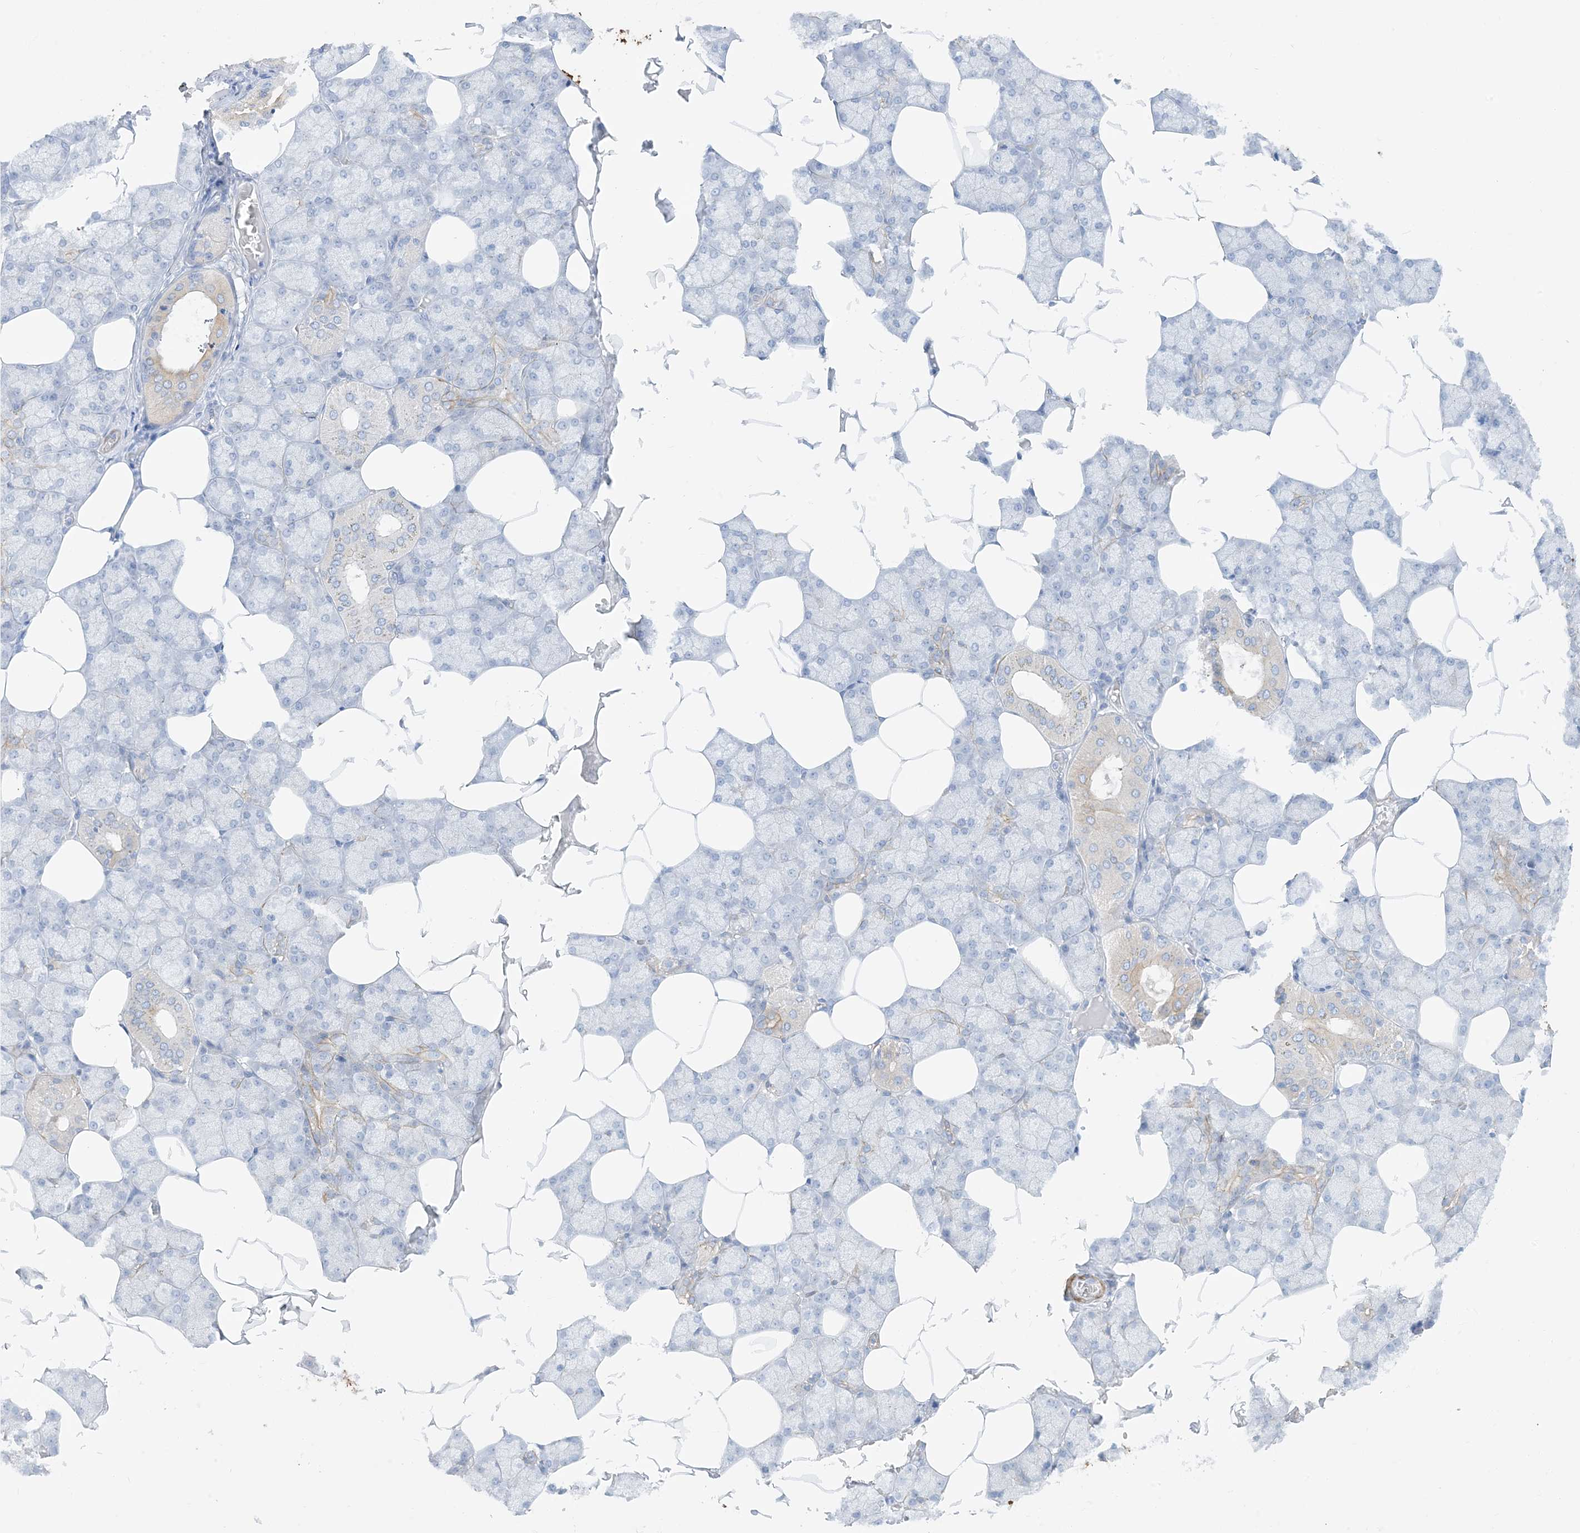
{"staining": {"intensity": "moderate", "quantity": "25%-75%", "location": "cytoplasmic/membranous"}, "tissue": "salivary gland", "cell_type": "Glandular cells", "image_type": "normal", "snomed": [{"axis": "morphology", "description": "Normal tissue, NOS"}, {"axis": "topography", "description": "Salivary gland"}], "caption": "Immunohistochemistry staining of unremarkable salivary gland, which displays medium levels of moderate cytoplasmic/membranous staining in approximately 25%-75% of glandular cells indicating moderate cytoplasmic/membranous protein expression. The staining was performed using DAB (brown) for protein detection and nuclei were counterstained in hematoxylin (blue).", "gene": "MARS2", "patient": {"sex": "male", "age": 62}}